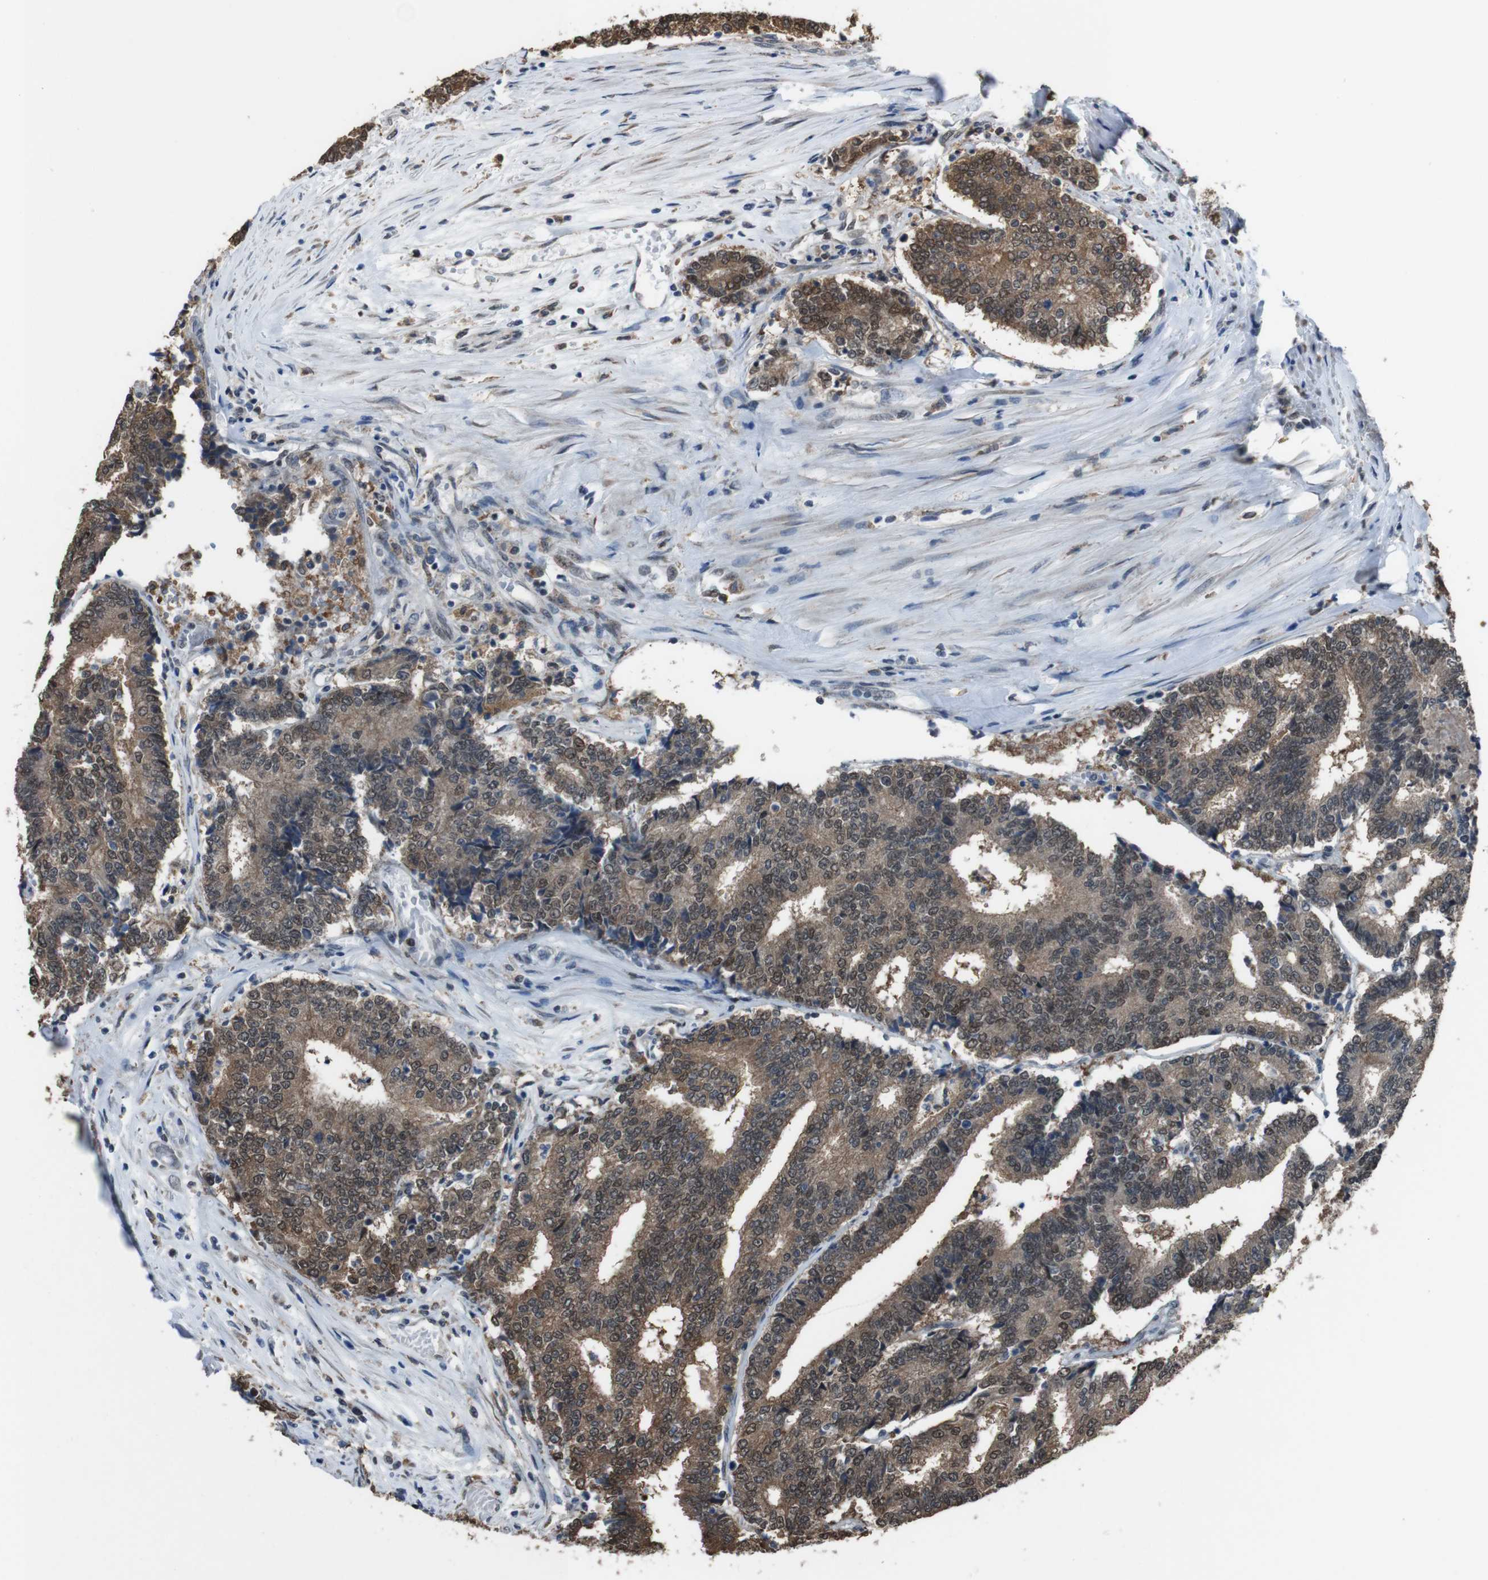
{"staining": {"intensity": "moderate", "quantity": ">75%", "location": "cytoplasmic/membranous,nuclear"}, "tissue": "prostate cancer", "cell_type": "Tumor cells", "image_type": "cancer", "snomed": [{"axis": "morphology", "description": "Normal tissue, NOS"}, {"axis": "morphology", "description": "Adenocarcinoma, High grade"}, {"axis": "topography", "description": "Prostate"}, {"axis": "topography", "description": "Seminal veicle"}], "caption": "IHC photomicrograph of prostate cancer stained for a protein (brown), which exhibits medium levels of moderate cytoplasmic/membranous and nuclear positivity in about >75% of tumor cells.", "gene": "PNMA8A", "patient": {"sex": "male", "age": 55}}